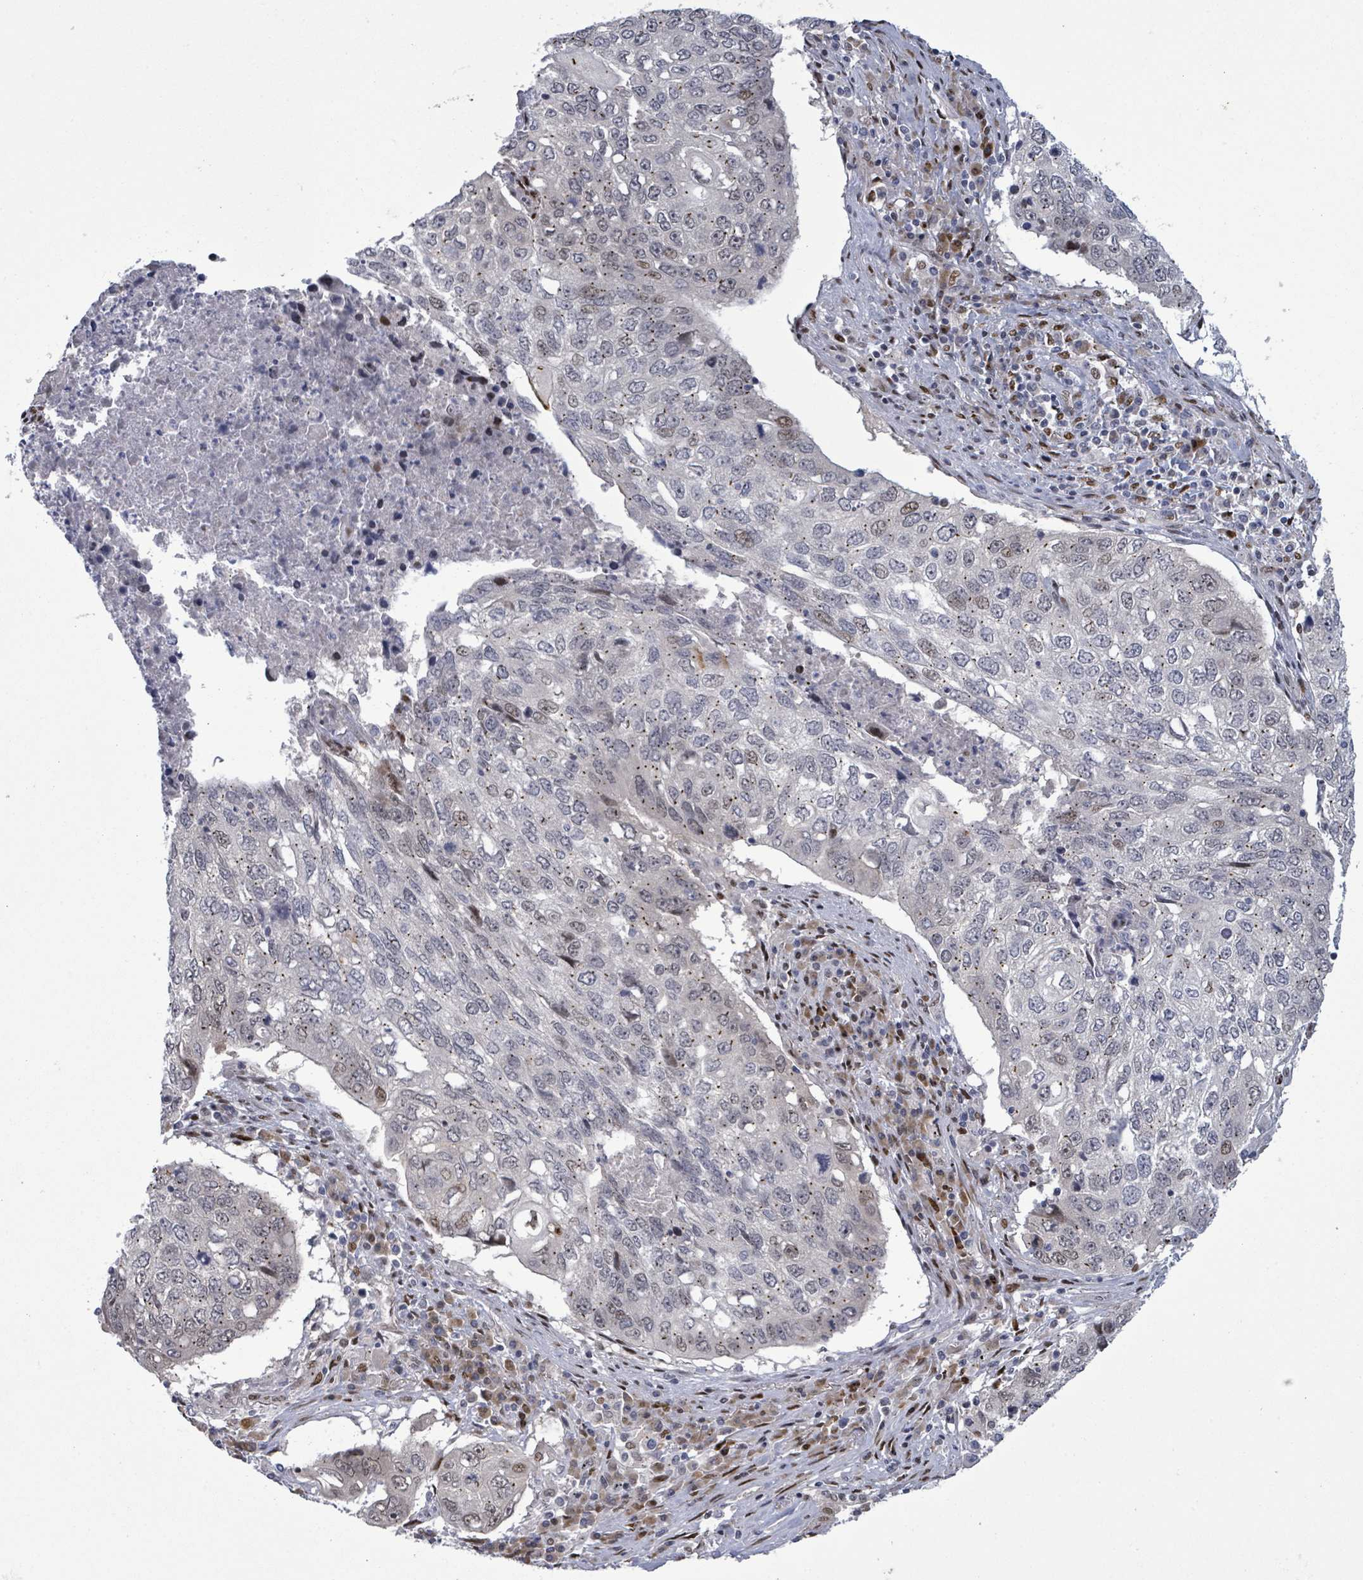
{"staining": {"intensity": "negative", "quantity": "none", "location": "none"}, "tissue": "lung cancer", "cell_type": "Tumor cells", "image_type": "cancer", "snomed": [{"axis": "morphology", "description": "Squamous cell carcinoma, NOS"}, {"axis": "topography", "description": "Lung"}], "caption": "A micrograph of squamous cell carcinoma (lung) stained for a protein reveals no brown staining in tumor cells. Brightfield microscopy of IHC stained with DAB (brown) and hematoxylin (blue), captured at high magnification.", "gene": "TUSC1", "patient": {"sex": "female", "age": 63}}